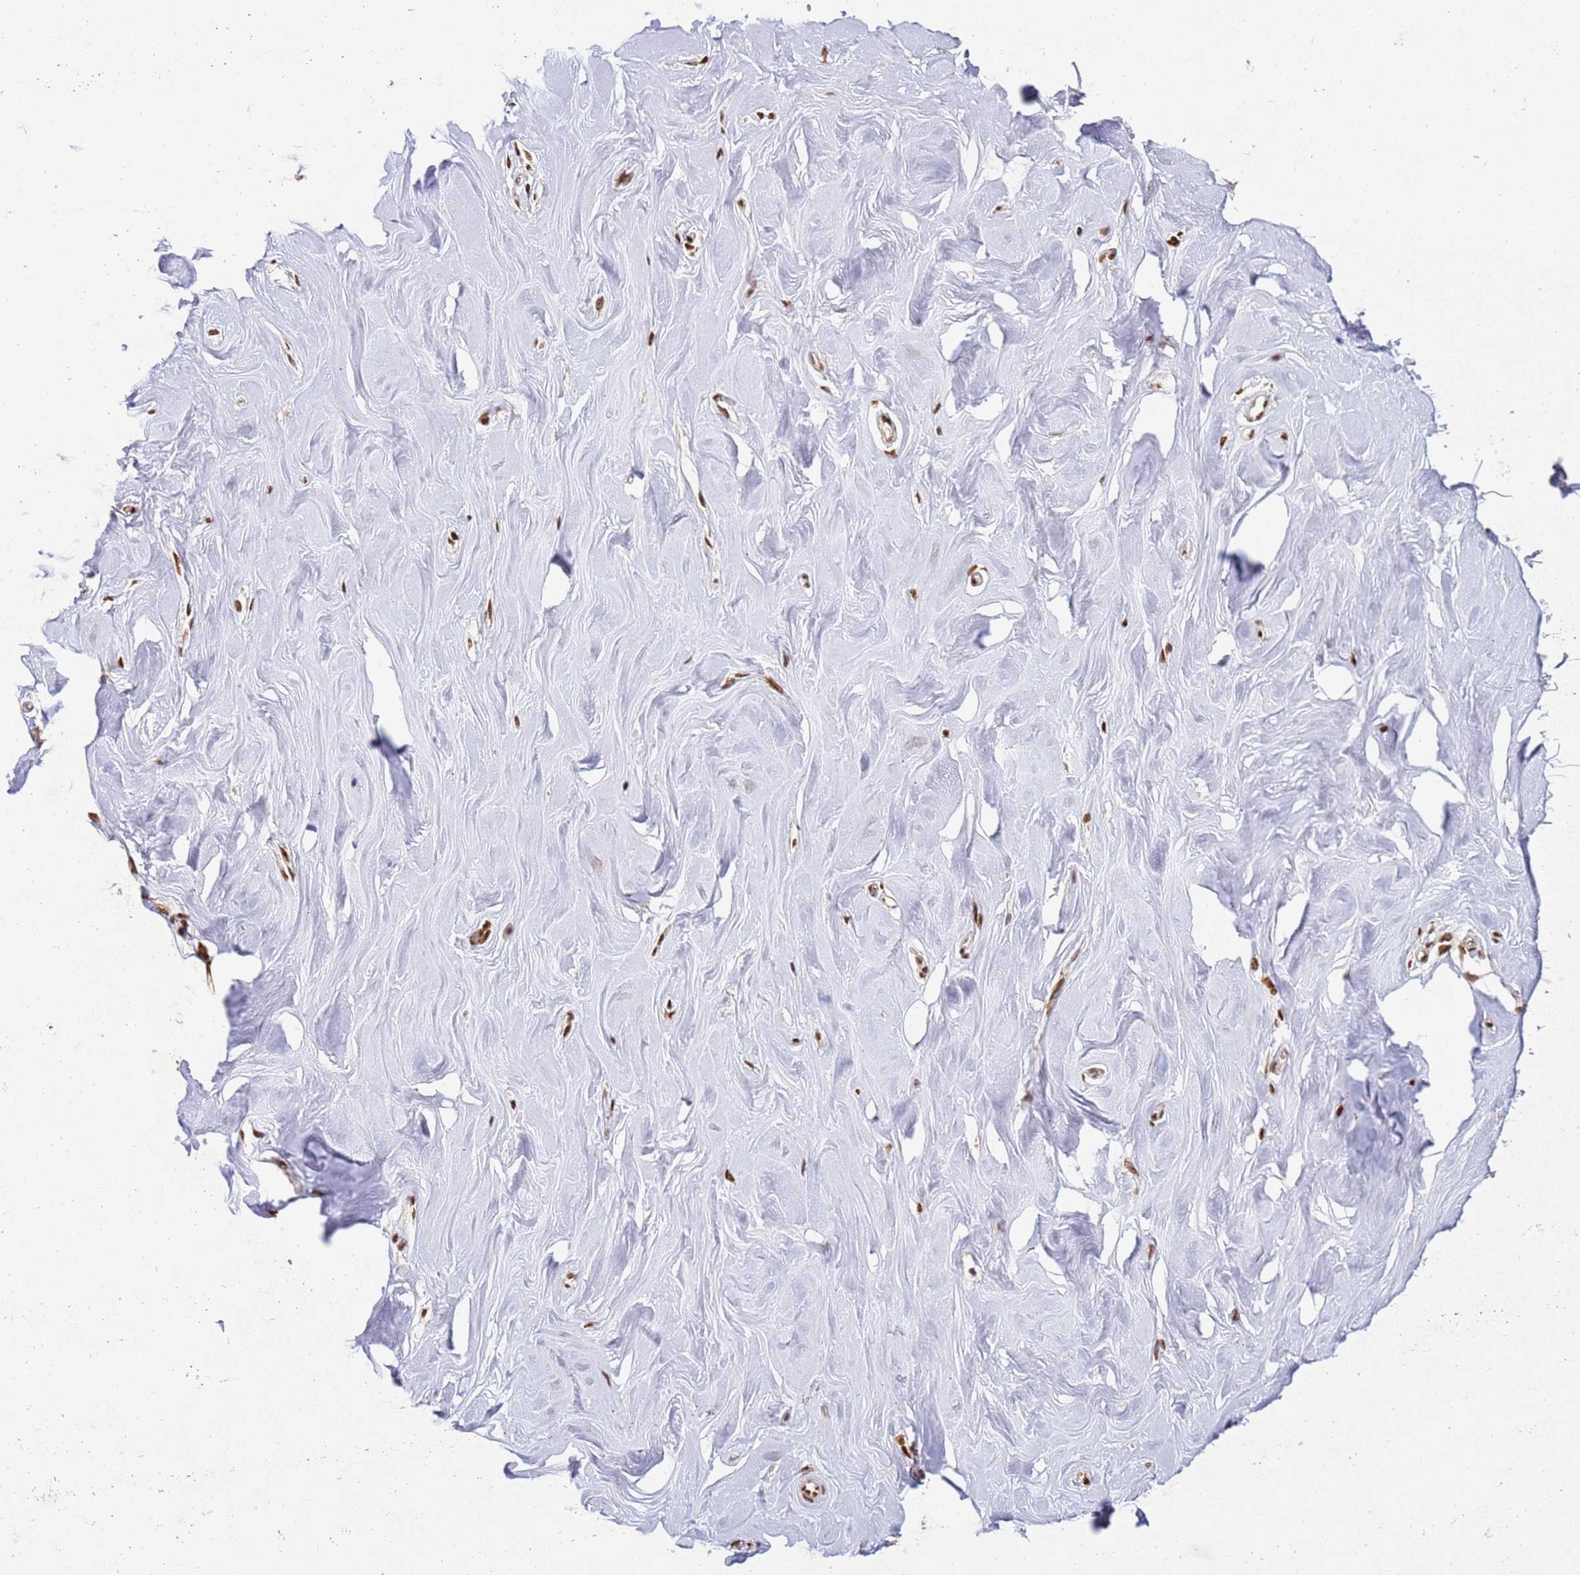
{"staining": {"intensity": "moderate", "quantity": "25%-75%", "location": "nuclear"}, "tissue": "soft tissue", "cell_type": "Chondrocytes", "image_type": "normal", "snomed": [{"axis": "morphology", "description": "Normal tissue, NOS"}, {"axis": "topography", "description": "Breast"}], "caption": "Unremarkable soft tissue exhibits moderate nuclear positivity in about 25%-75% of chondrocytes, visualized by immunohistochemistry.", "gene": "ESF1", "patient": {"sex": "female", "age": 26}}